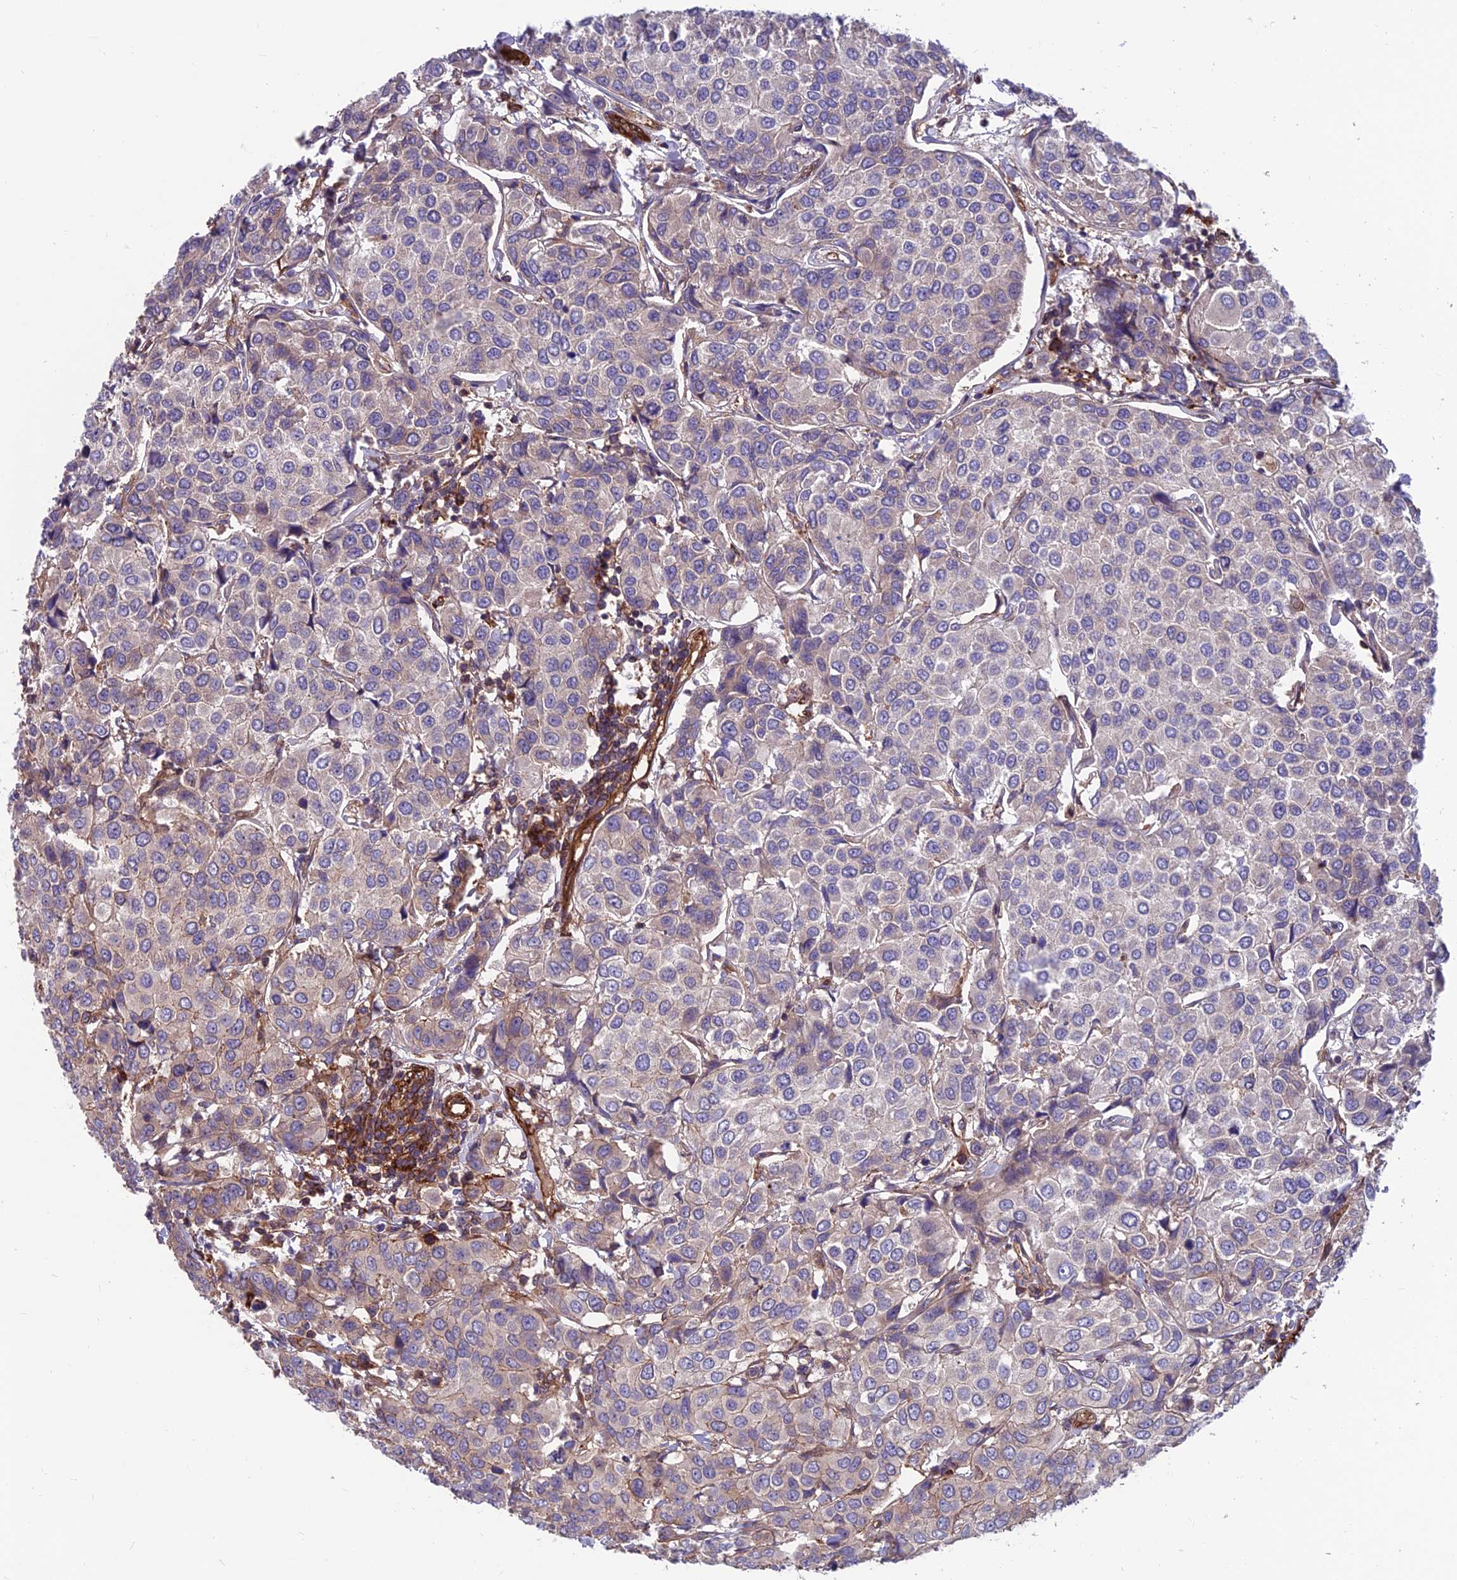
{"staining": {"intensity": "negative", "quantity": "none", "location": "none"}, "tissue": "breast cancer", "cell_type": "Tumor cells", "image_type": "cancer", "snomed": [{"axis": "morphology", "description": "Duct carcinoma"}, {"axis": "topography", "description": "Breast"}], "caption": "Tumor cells are negative for brown protein staining in breast cancer (infiltrating ductal carcinoma). (DAB (3,3'-diaminobenzidine) immunohistochemistry (IHC) with hematoxylin counter stain).", "gene": "RTN4RL1", "patient": {"sex": "female", "age": 55}}